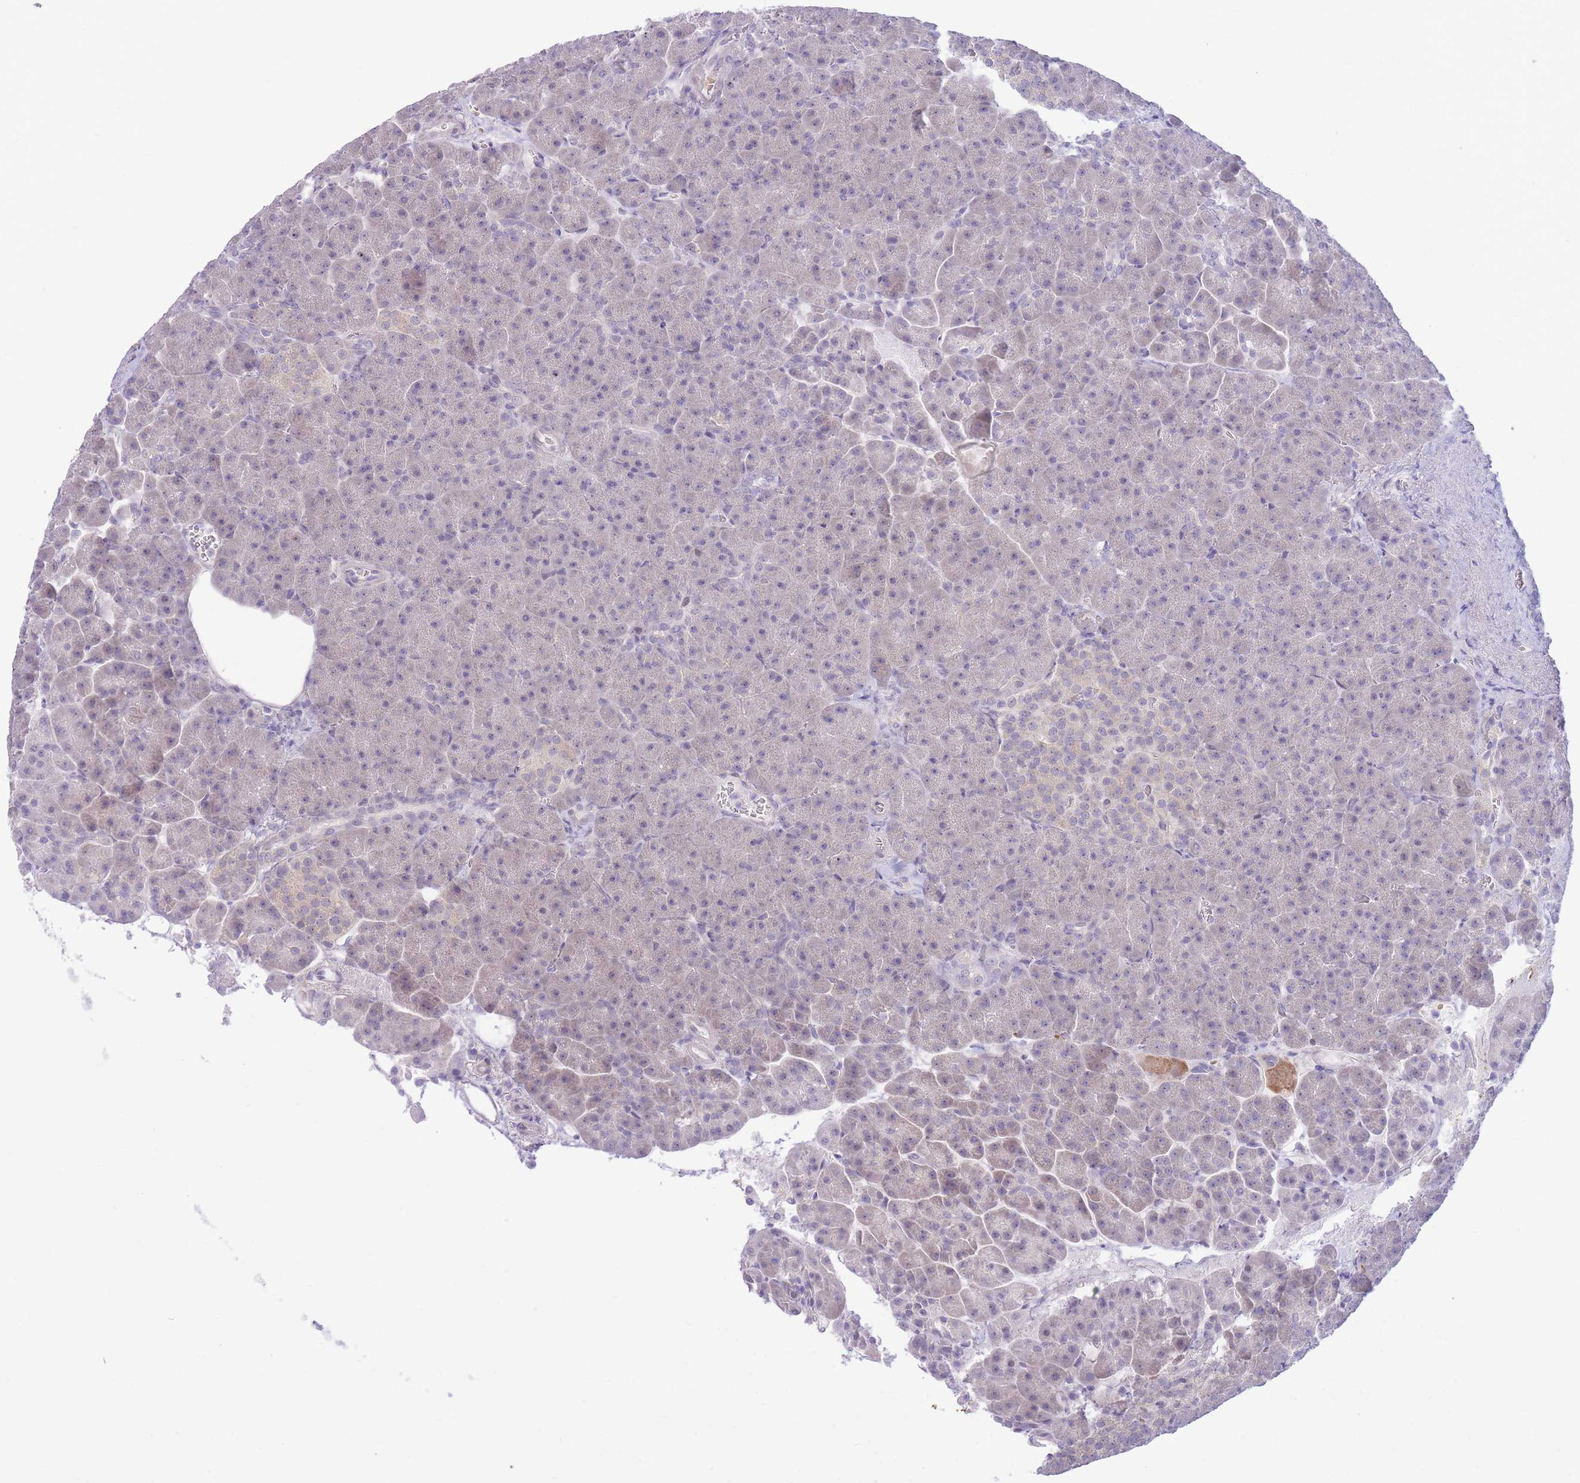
{"staining": {"intensity": "negative", "quantity": "none", "location": "none"}, "tissue": "pancreas", "cell_type": "Exocrine glandular cells", "image_type": "normal", "snomed": [{"axis": "morphology", "description": "Normal tissue, NOS"}, {"axis": "topography", "description": "Pancreas"}], "caption": "This is a micrograph of immunohistochemistry (IHC) staining of unremarkable pancreas, which shows no expression in exocrine glandular cells.", "gene": "FBXO46", "patient": {"sex": "female", "age": 74}}